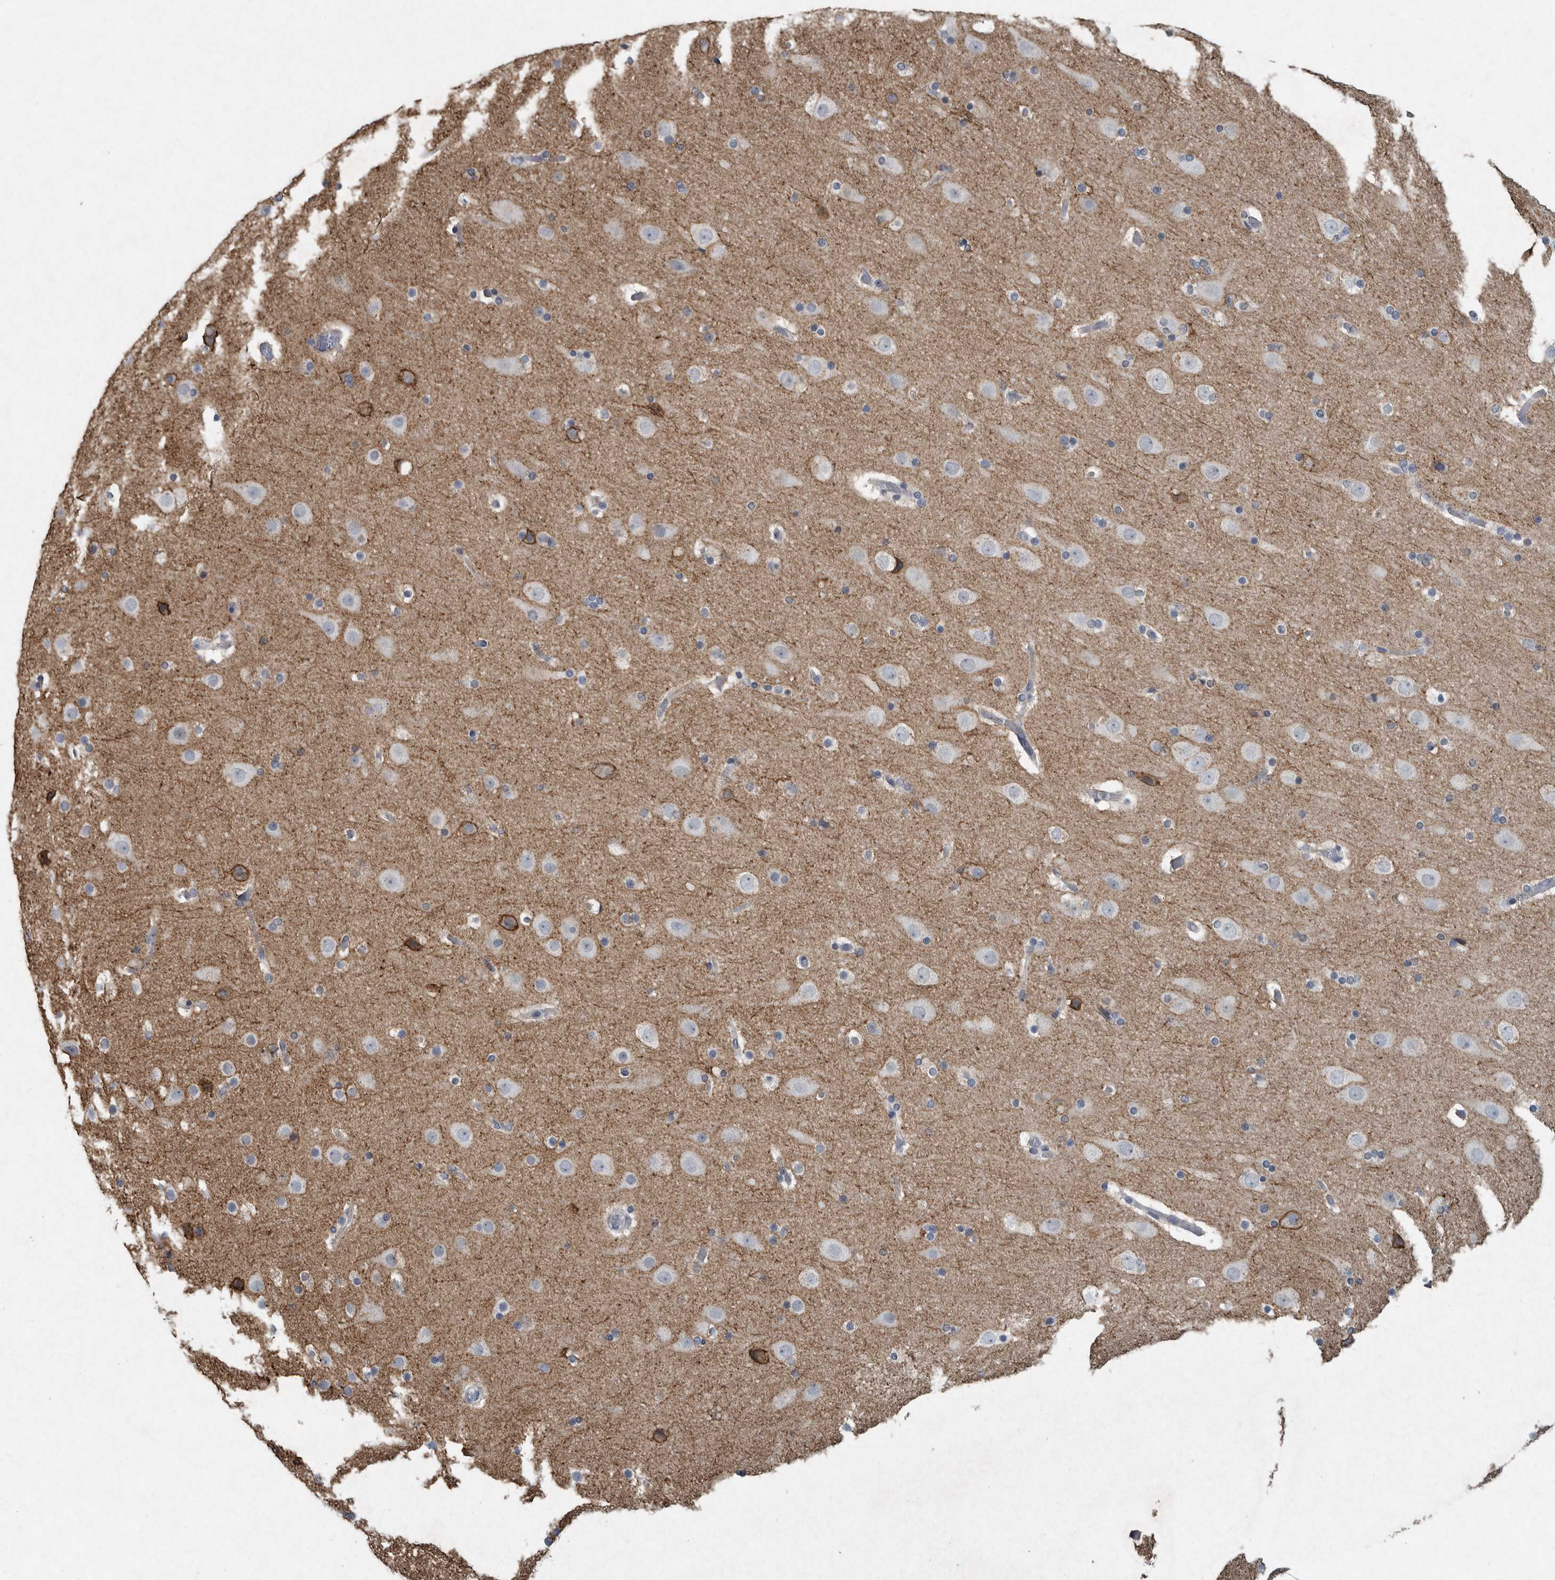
{"staining": {"intensity": "negative", "quantity": "none", "location": "none"}, "tissue": "cerebral cortex", "cell_type": "Endothelial cells", "image_type": "normal", "snomed": [{"axis": "morphology", "description": "Normal tissue, NOS"}, {"axis": "topography", "description": "Cerebral cortex"}], "caption": "Immunohistochemistry image of normal human cerebral cortex stained for a protein (brown), which displays no staining in endothelial cells.", "gene": "IL20", "patient": {"sex": "male", "age": 57}}